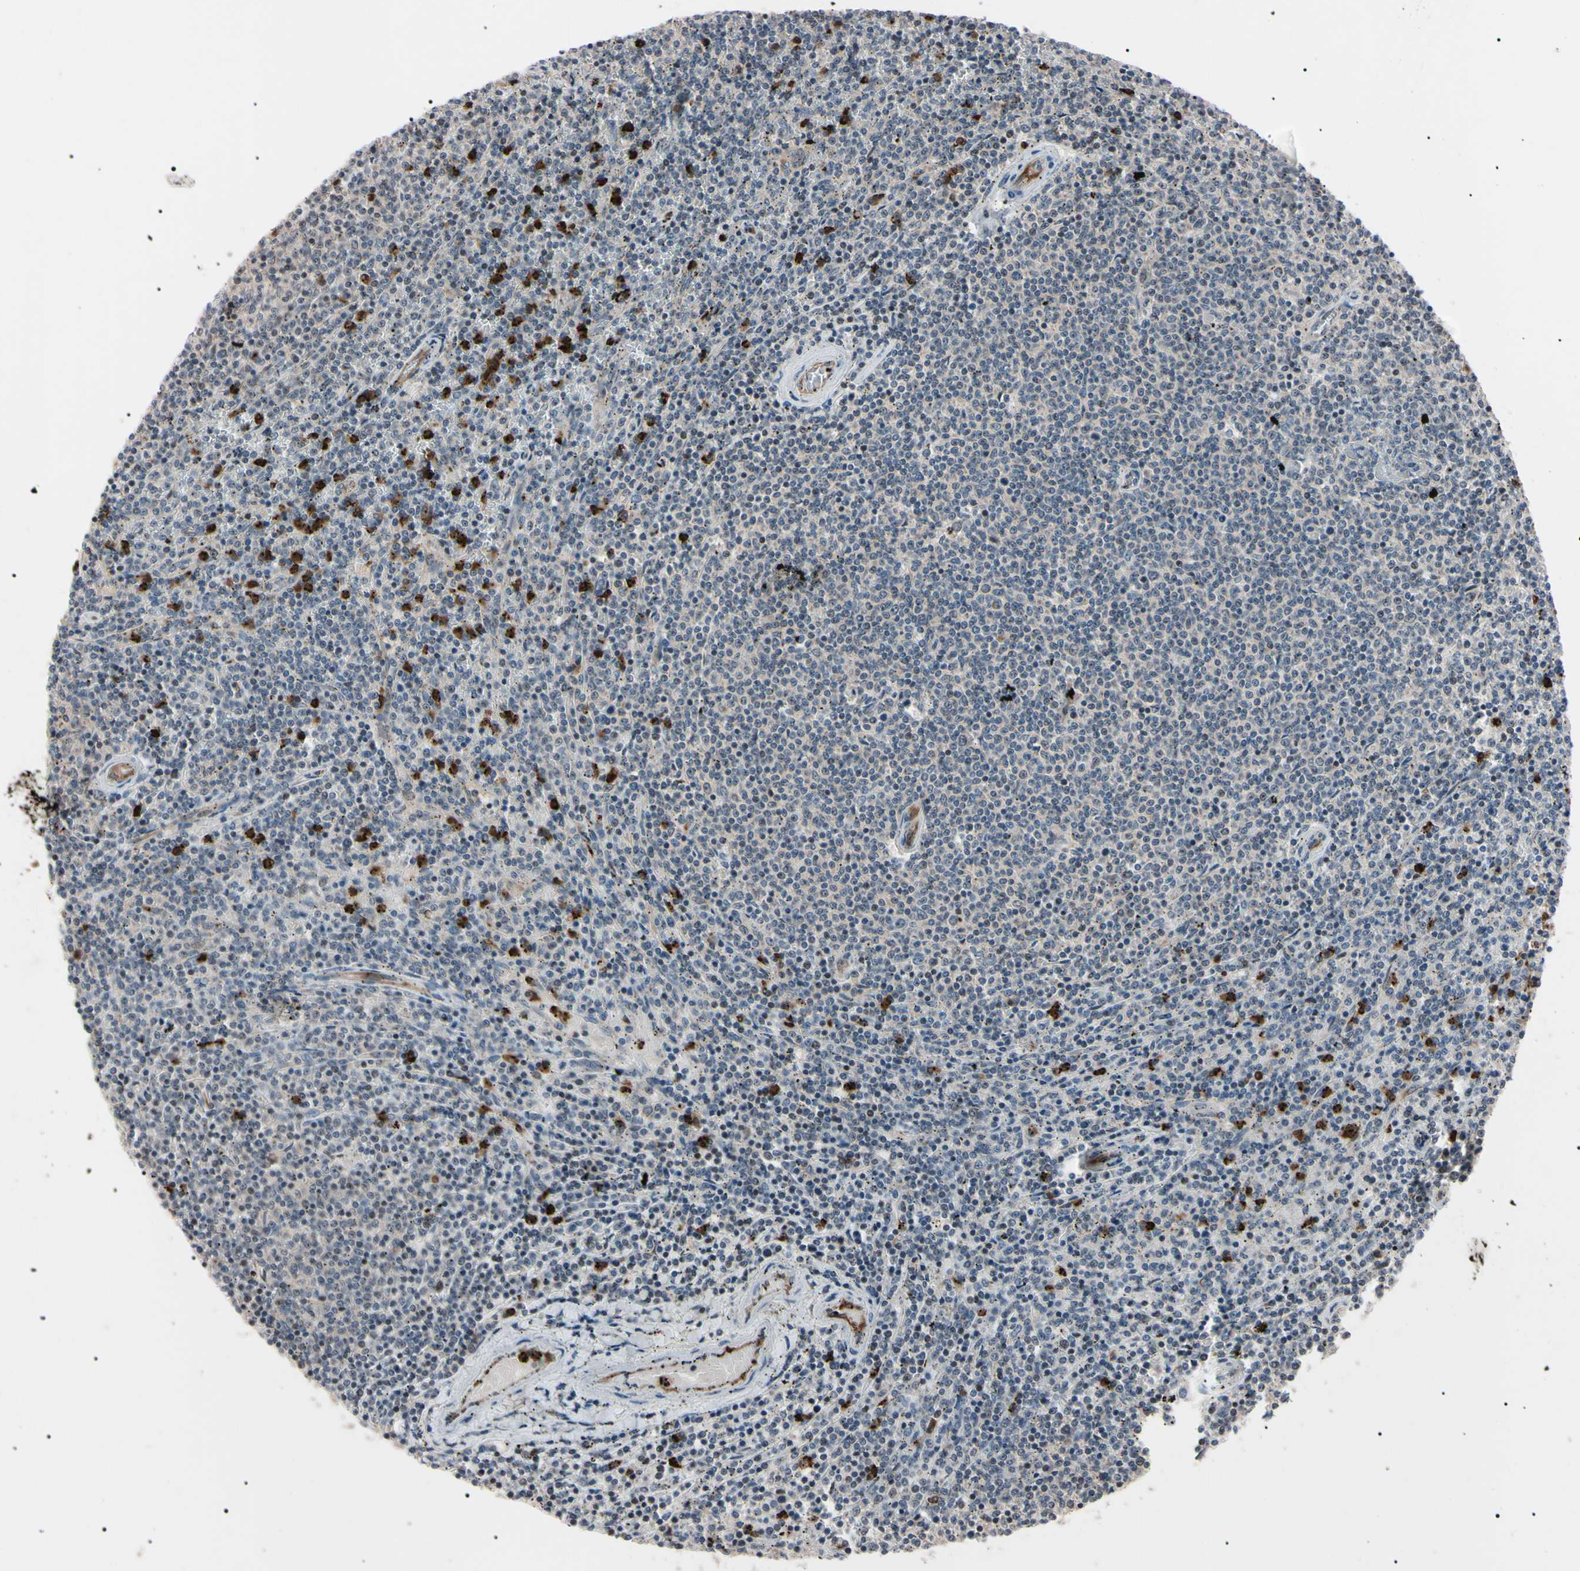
{"staining": {"intensity": "strong", "quantity": "<25%", "location": "cytoplasmic/membranous,nuclear"}, "tissue": "lymphoma", "cell_type": "Tumor cells", "image_type": "cancer", "snomed": [{"axis": "morphology", "description": "Malignant lymphoma, non-Hodgkin's type, Low grade"}, {"axis": "topography", "description": "Spleen"}], "caption": "Tumor cells reveal medium levels of strong cytoplasmic/membranous and nuclear positivity in approximately <25% of cells in human lymphoma.", "gene": "TRAF5", "patient": {"sex": "female", "age": 50}}